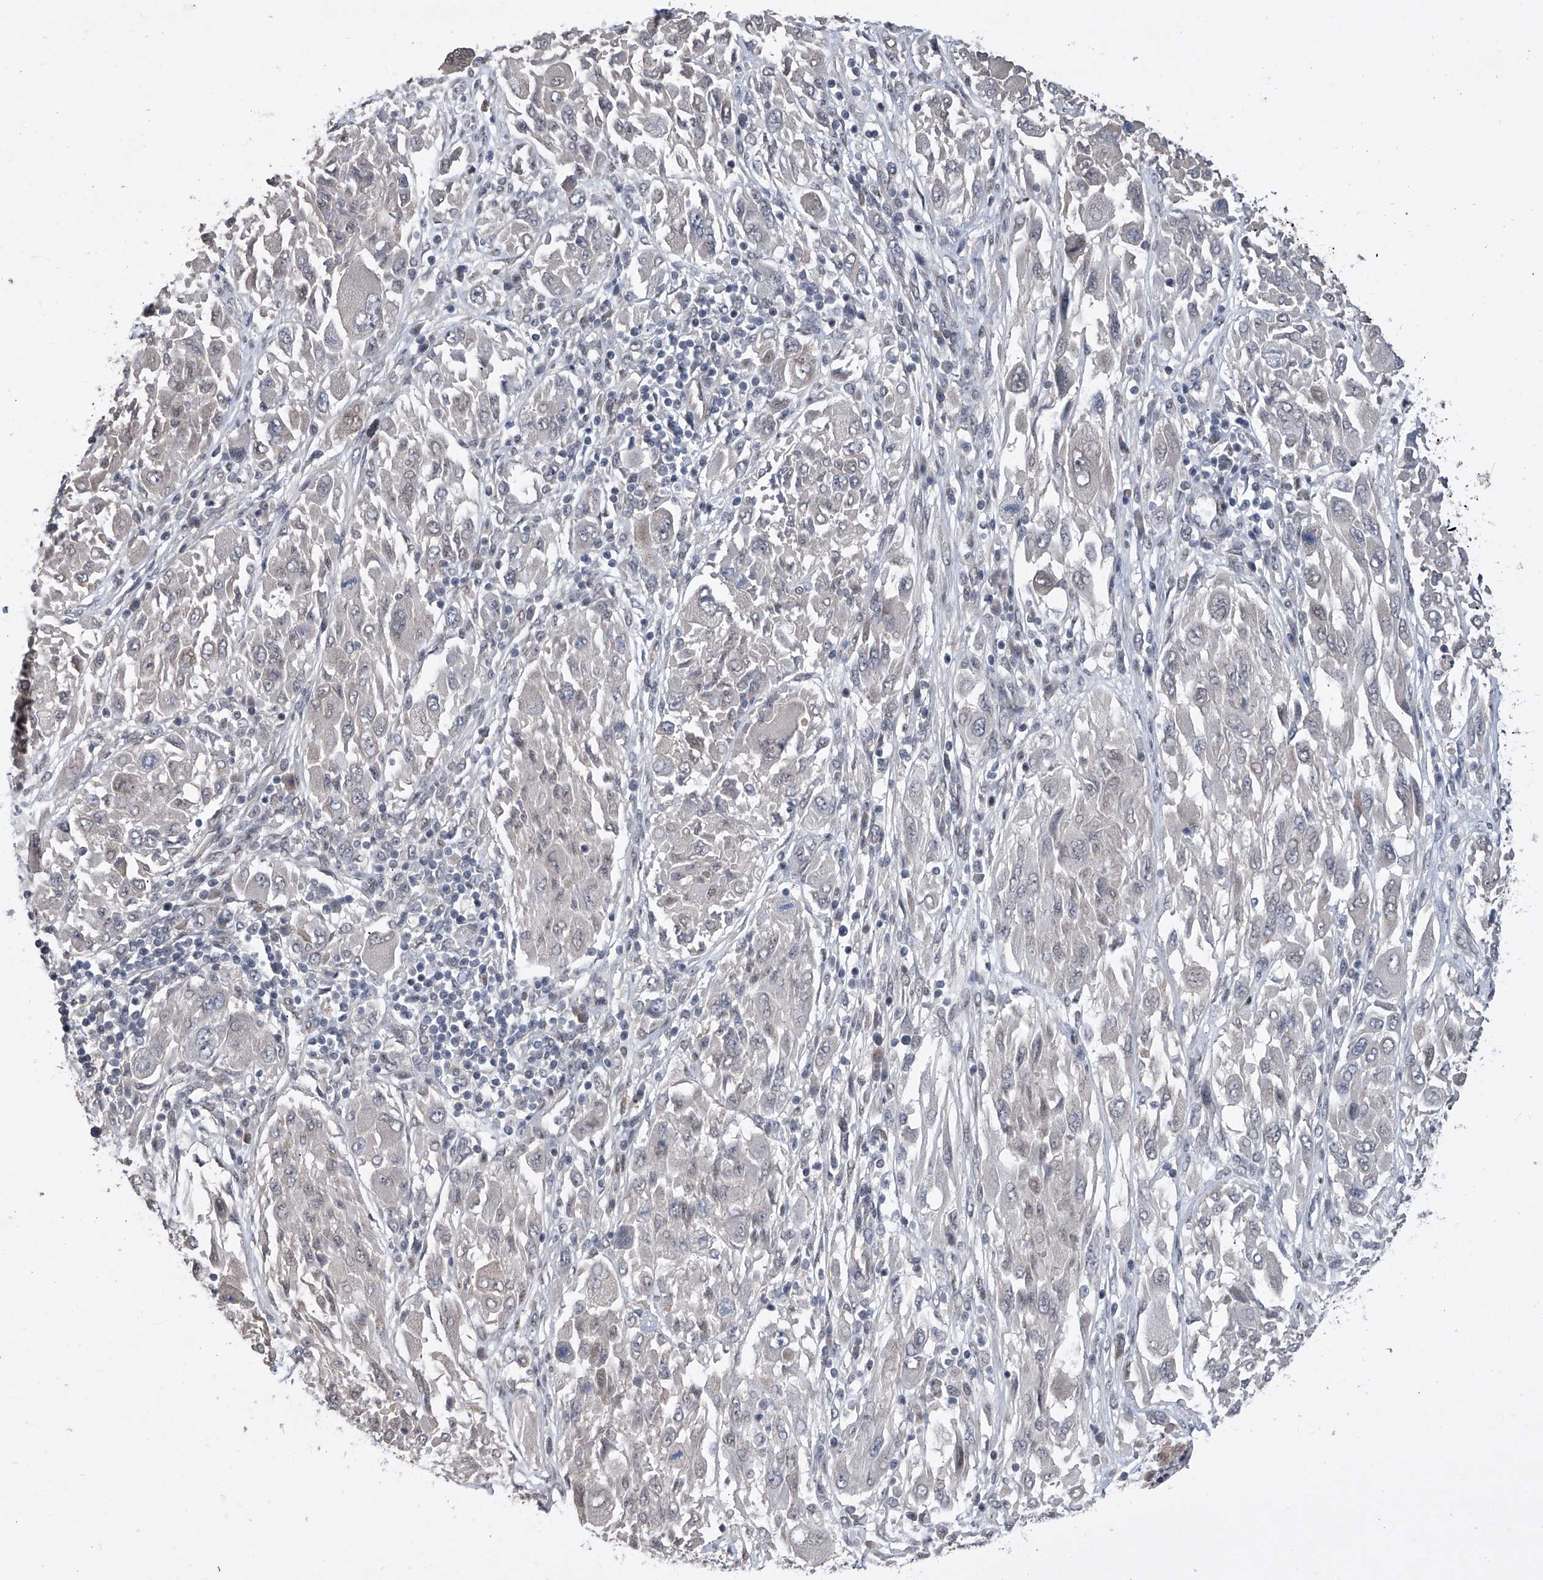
{"staining": {"intensity": "negative", "quantity": "none", "location": "none"}, "tissue": "melanoma", "cell_type": "Tumor cells", "image_type": "cancer", "snomed": [{"axis": "morphology", "description": "Malignant melanoma, NOS"}, {"axis": "topography", "description": "Skin"}], "caption": "A photomicrograph of malignant melanoma stained for a protein reveals no brown staining in tumor cells. (DAB (3,3'-diaminobenzidine) IHC visualized using brightfield microscopy, high magnification).", "gene": "ZNF426", "patient": {"sex": "female", "age": 91}}